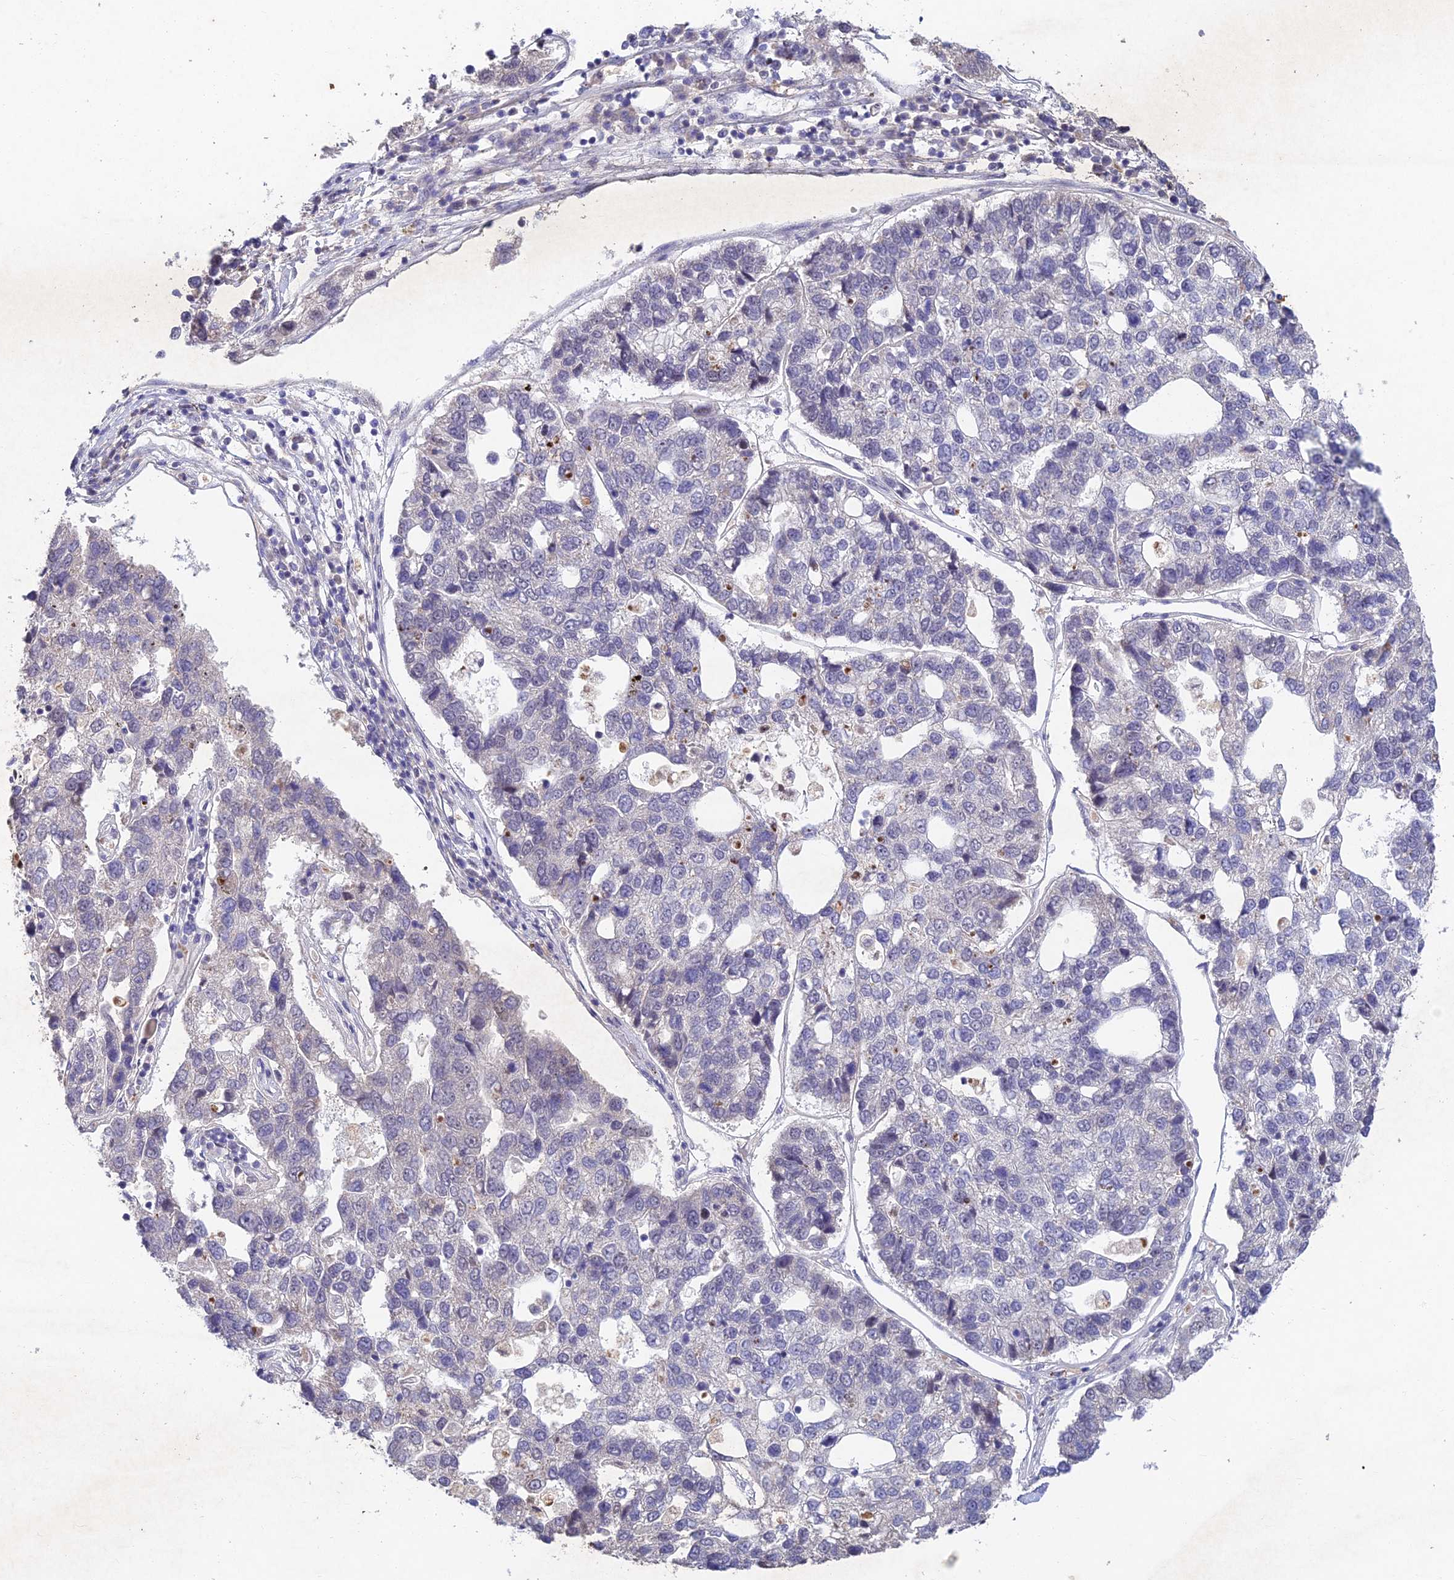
{"staining": {"intensity": "negative", "quantity": "none", "location": "none"}, "tissue": "pancreatic cancer", "cell_type": "Tumor cells", "image_type": "cancer", "snomed": [{"axis": "morphology", "description": "Adenocarcinoma, NOS"}, {"axis": "topography", "description": "Pancreas"}], "caption": "Protein analysis of pancreatic adenocarcinoma reveals no significant expression in tumor cells.", "gene": "RAVER1", "patient": {"sex": "female", "age": 61}}